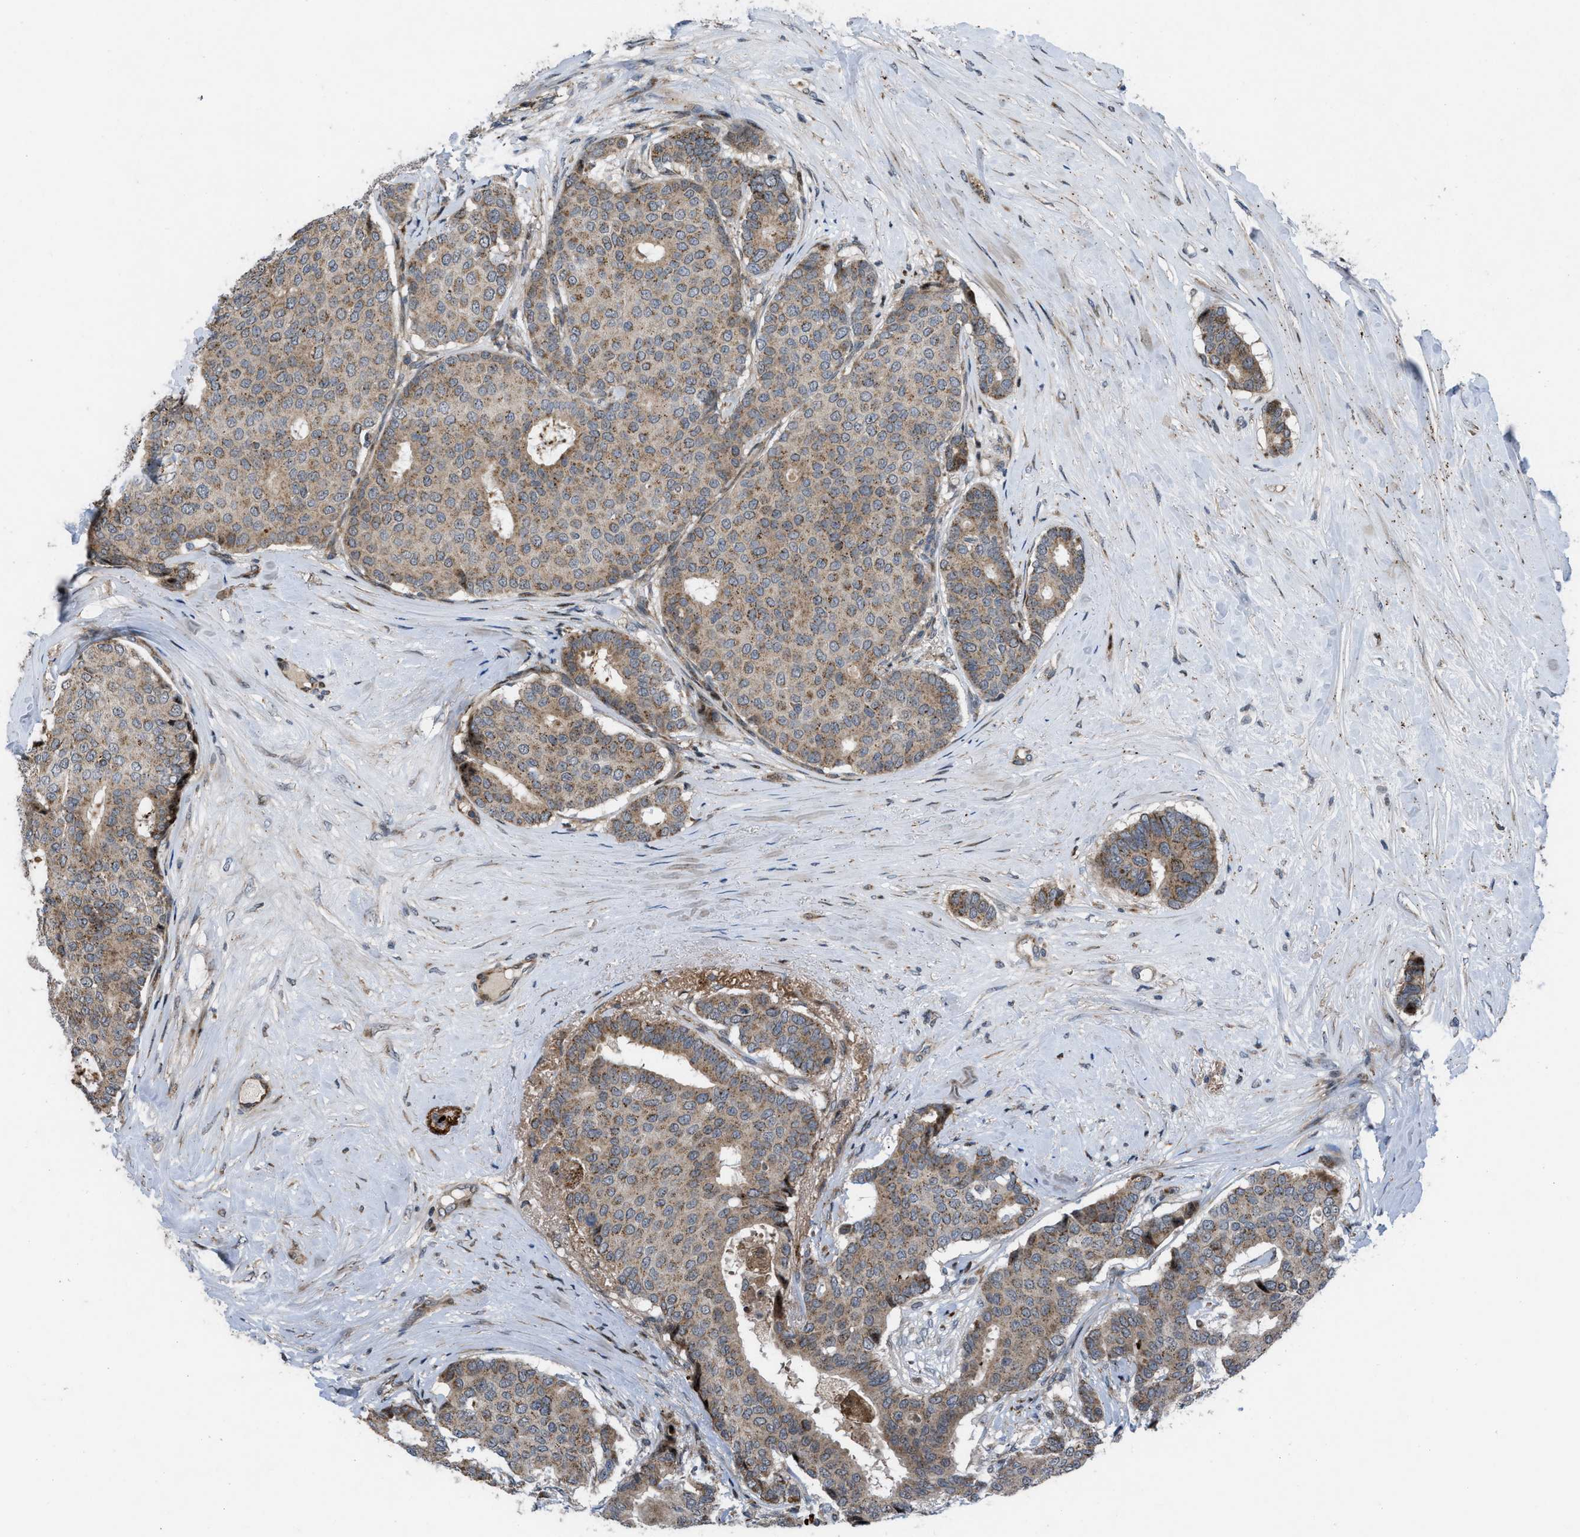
{"staining": {"intensity": "weak", "quantity": ">75%", "location": "cytoplasmic/membranous"}, "tissue": "breast cancer", "cell_type": "Tumor cells", "image_type": "cancer", "snomed": [{"axis": "morphology", "description": "Duct carcinoma"}, {"axis": "topography", "description": "Breast"}], "caption": "Approximately >75% of tumor cells in human breast cancer exhibit weak cytoplasmic/membranous protein expression as visualized by brown immunohistochemical staining.", "gene": "AP3M2", "patient": {"sex": "female", "age": 75}}